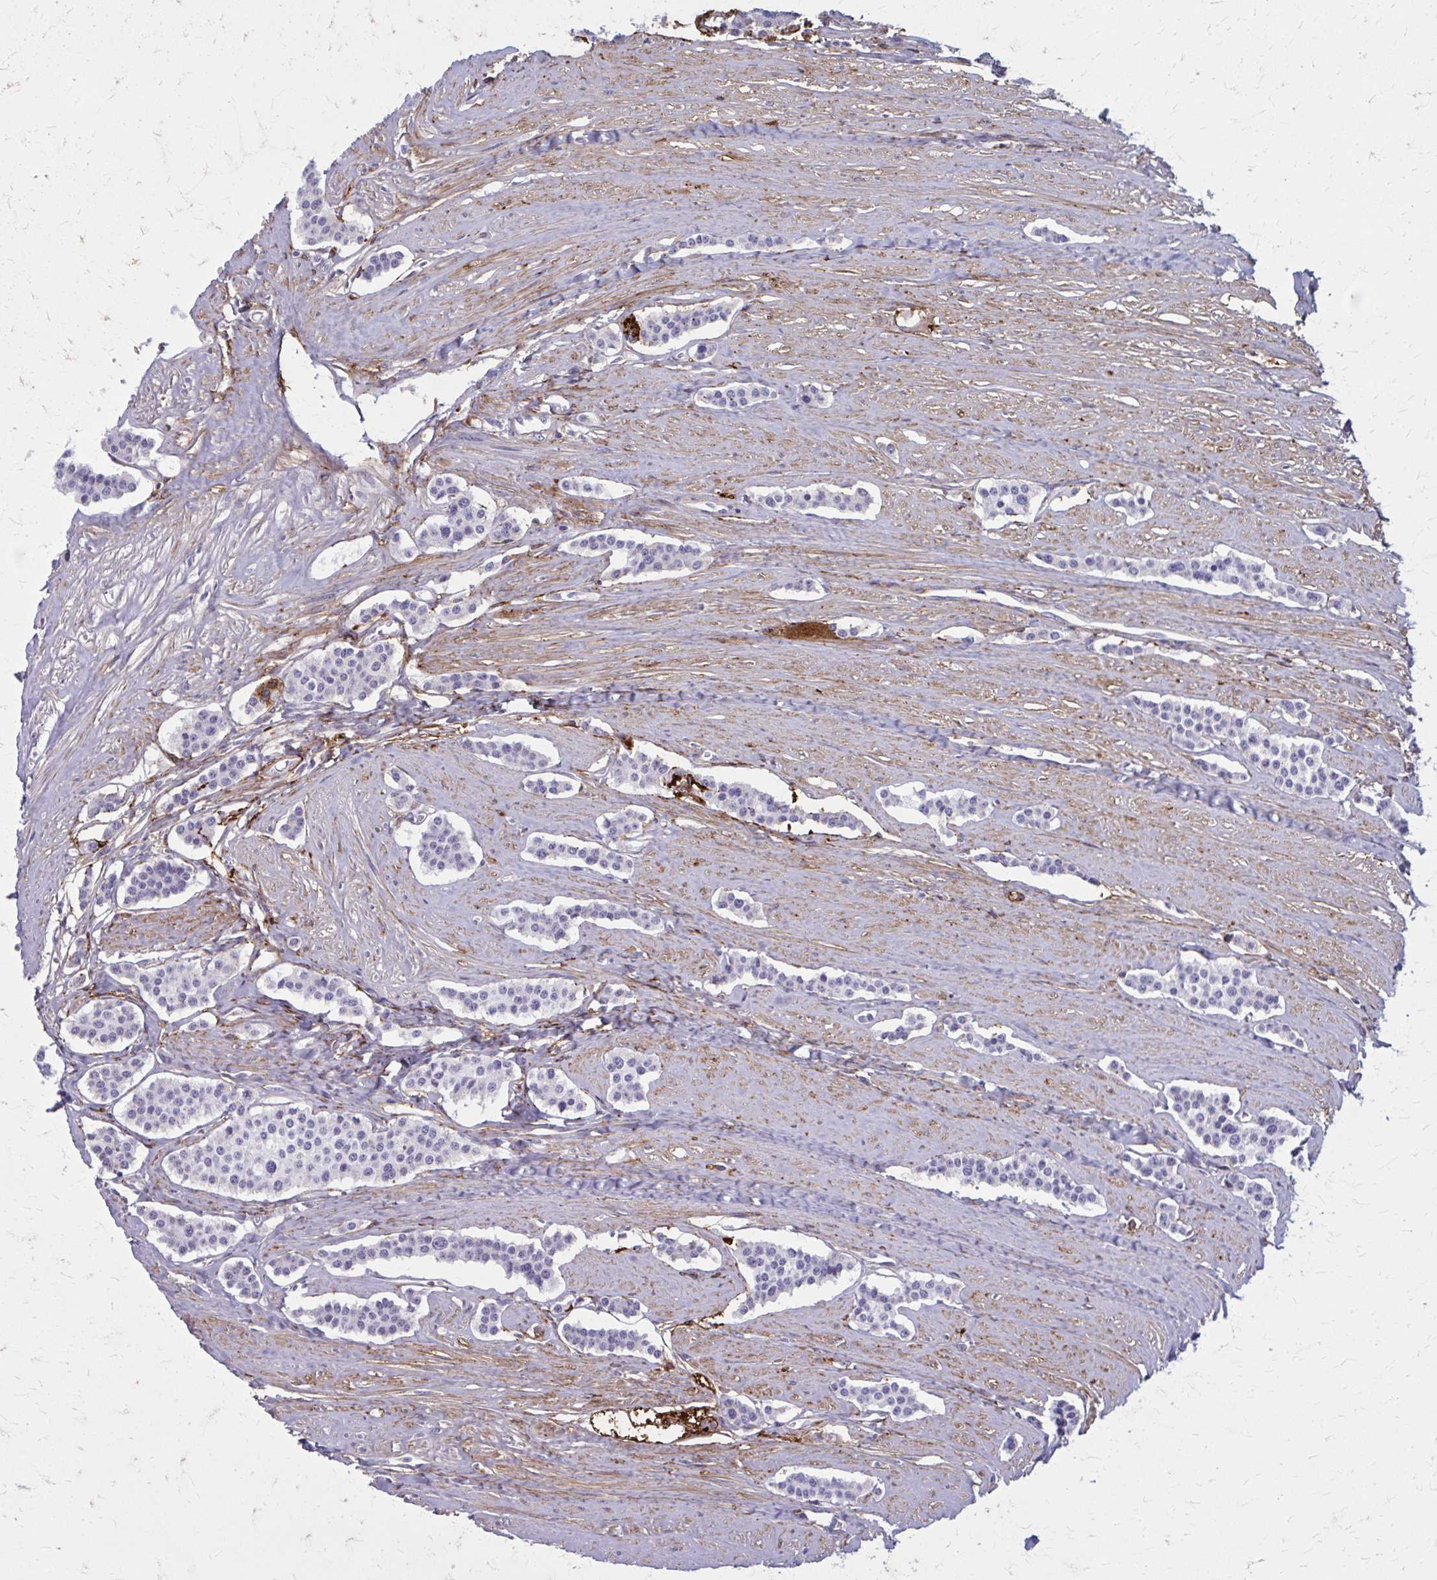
{"staining": {"intensity": "negative", "quantity": "none", "location": "none"}, "tissue": "carcinoid", "cell_type": "Tumor cells", "image_type": "cancer", "snomed": [{"axis": "morphology", "description": "Carcinoid, malignant, NOS"}, {"axis": "topography", "description": "Small intestine"}], "caption": "This is an immunohistochemistry (IHC) histopathology image of carcinoid (malignant). There is no staining in tumor cells.", "gene": "AKAP12", "patient": {"sex": "male", "age": 60}}